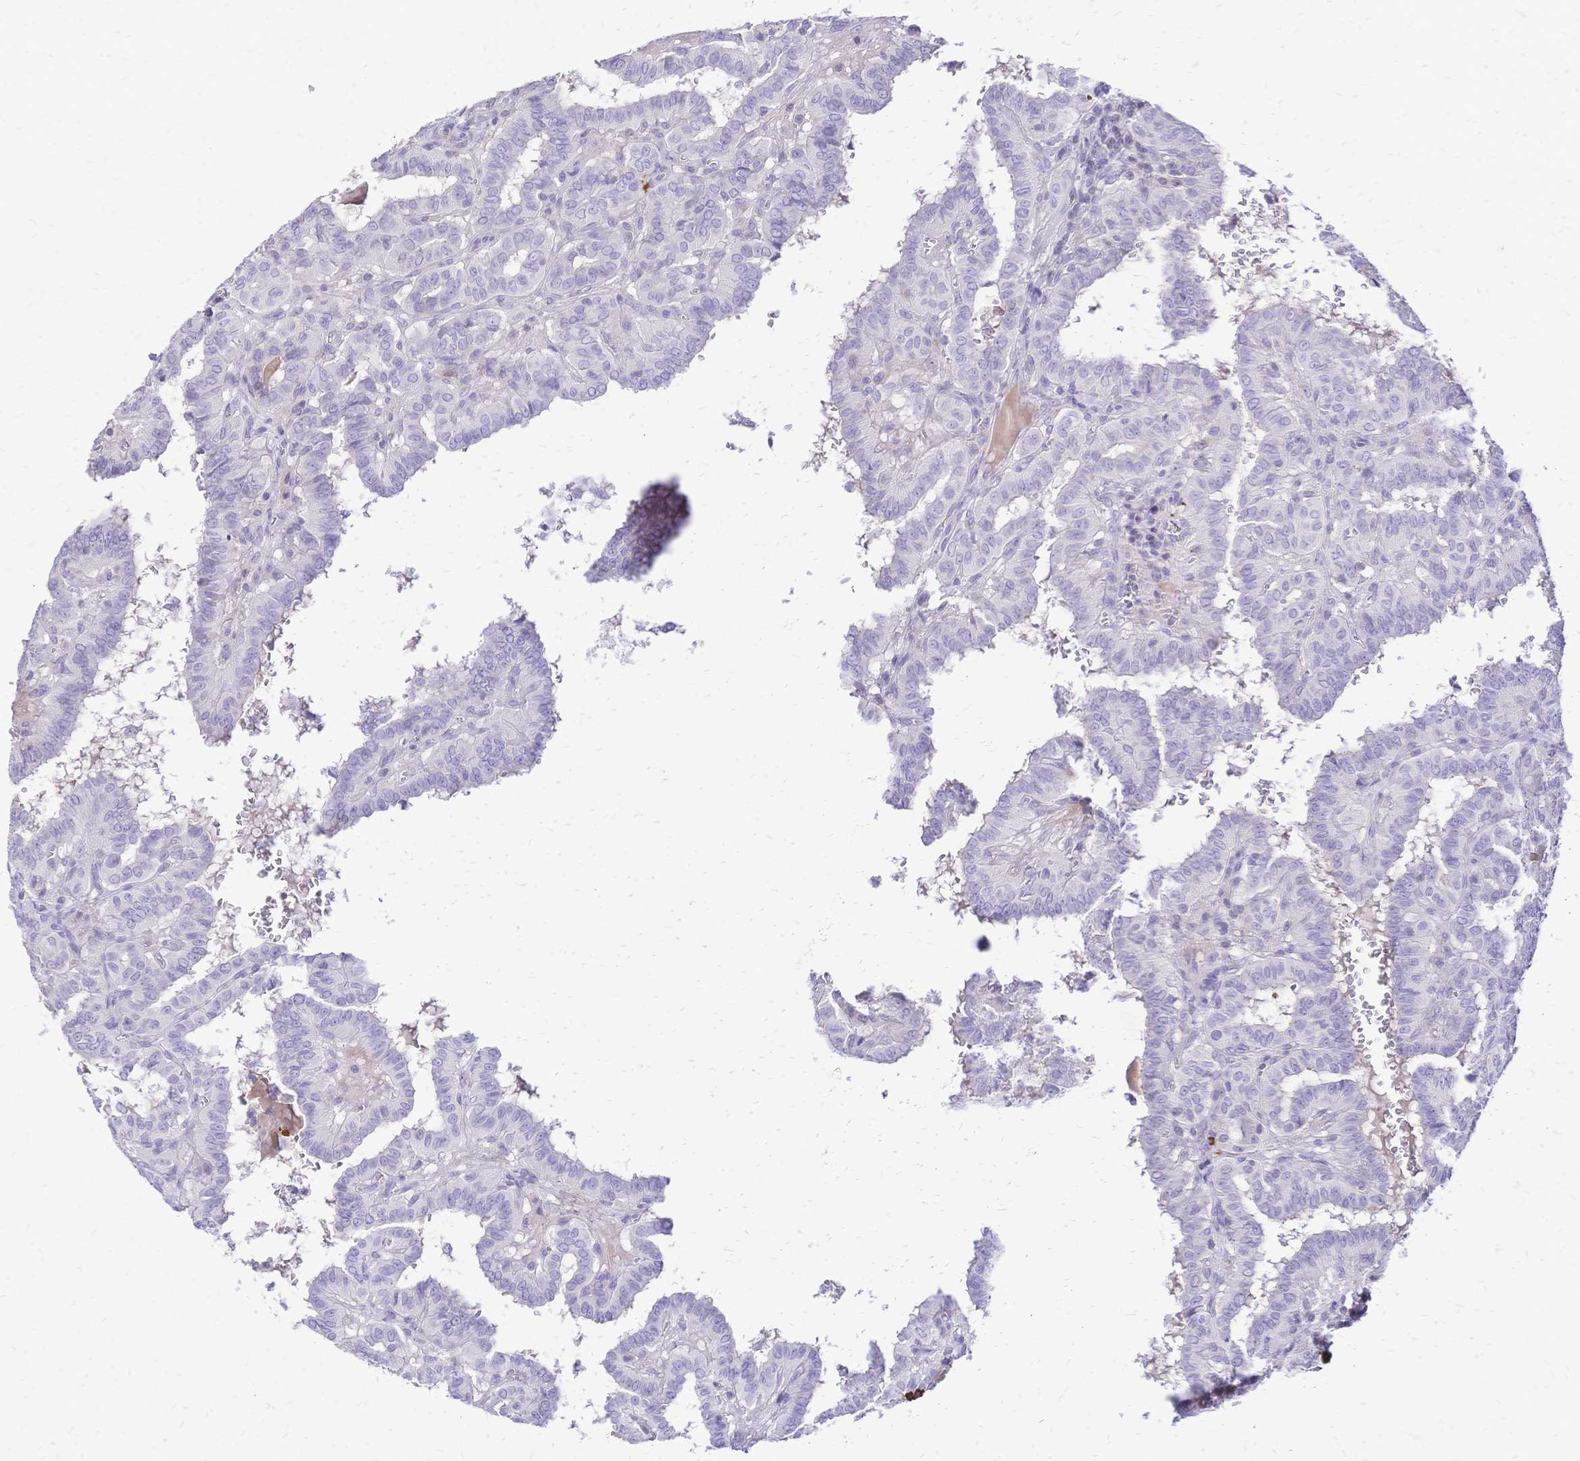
{"staining": {"intensity": "negative", "quantity": "none", "location": "none"}, "tissue": "thyroid cancer", "cell_type": "Tumor cells", "image_type": "cancer", "snomed": [{"axis": "morphology", "description": "Papillary adenocarcinoma, NOS"}, {"axis": "topography", "description": "Thyroid gland"}], "caption": "Immunohistochemical staining of thyroid cancer demonstrates no significant expression in tumor cells. (Stains: DAB (3,3'-diaminobenzidine) immunohistochemistry (IHC) with hematoxylin counter stain, Microscopy: brightfield microscopy at high magnification).", "gene": "IL2RA", "patient": {"sex": "female", "age": 21}}